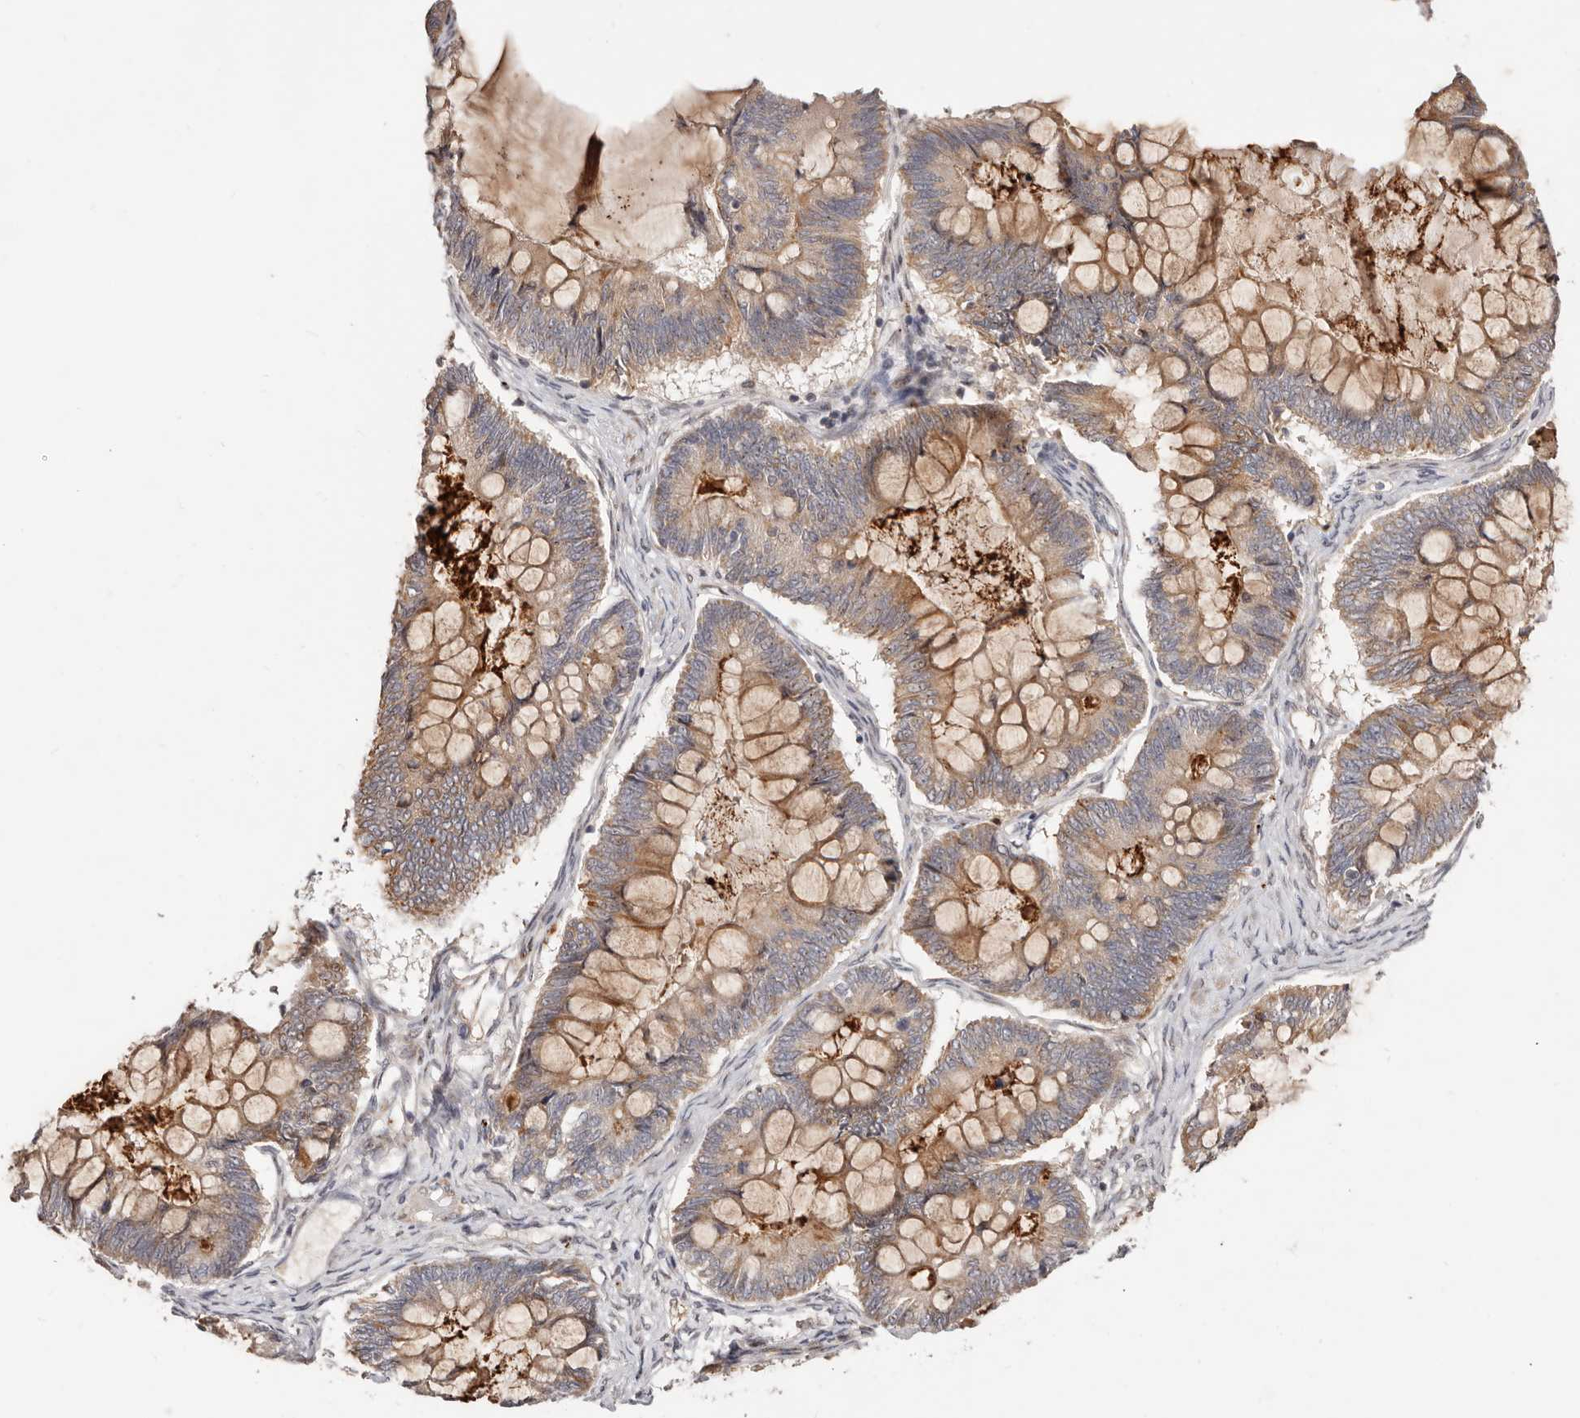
{"staining": {"intensity": "moderate", "quantity": ">75%", "location": "cytoplasmic/membranous"}, "tissue": "ovarian cancer", "cell_type": "Tumor cells", "image_type": "cancer", "snomed": [{"axis": "morphology", "description": "Cystadenocarcinoma, mucinous, NOS"}, {"axis": "topography", "description": "Ovary"}], "caption": "This photomicrograph exhibits immunohistochemistry (IHC) staining of ovarian cancer (mucinous cystadenocarcinoma), with medium moderate cytoplasmic/membranous positivity in approximately >75% of tumor cells.", "gene": "USP33", "patient": {"sex": "female", "age": 61}}